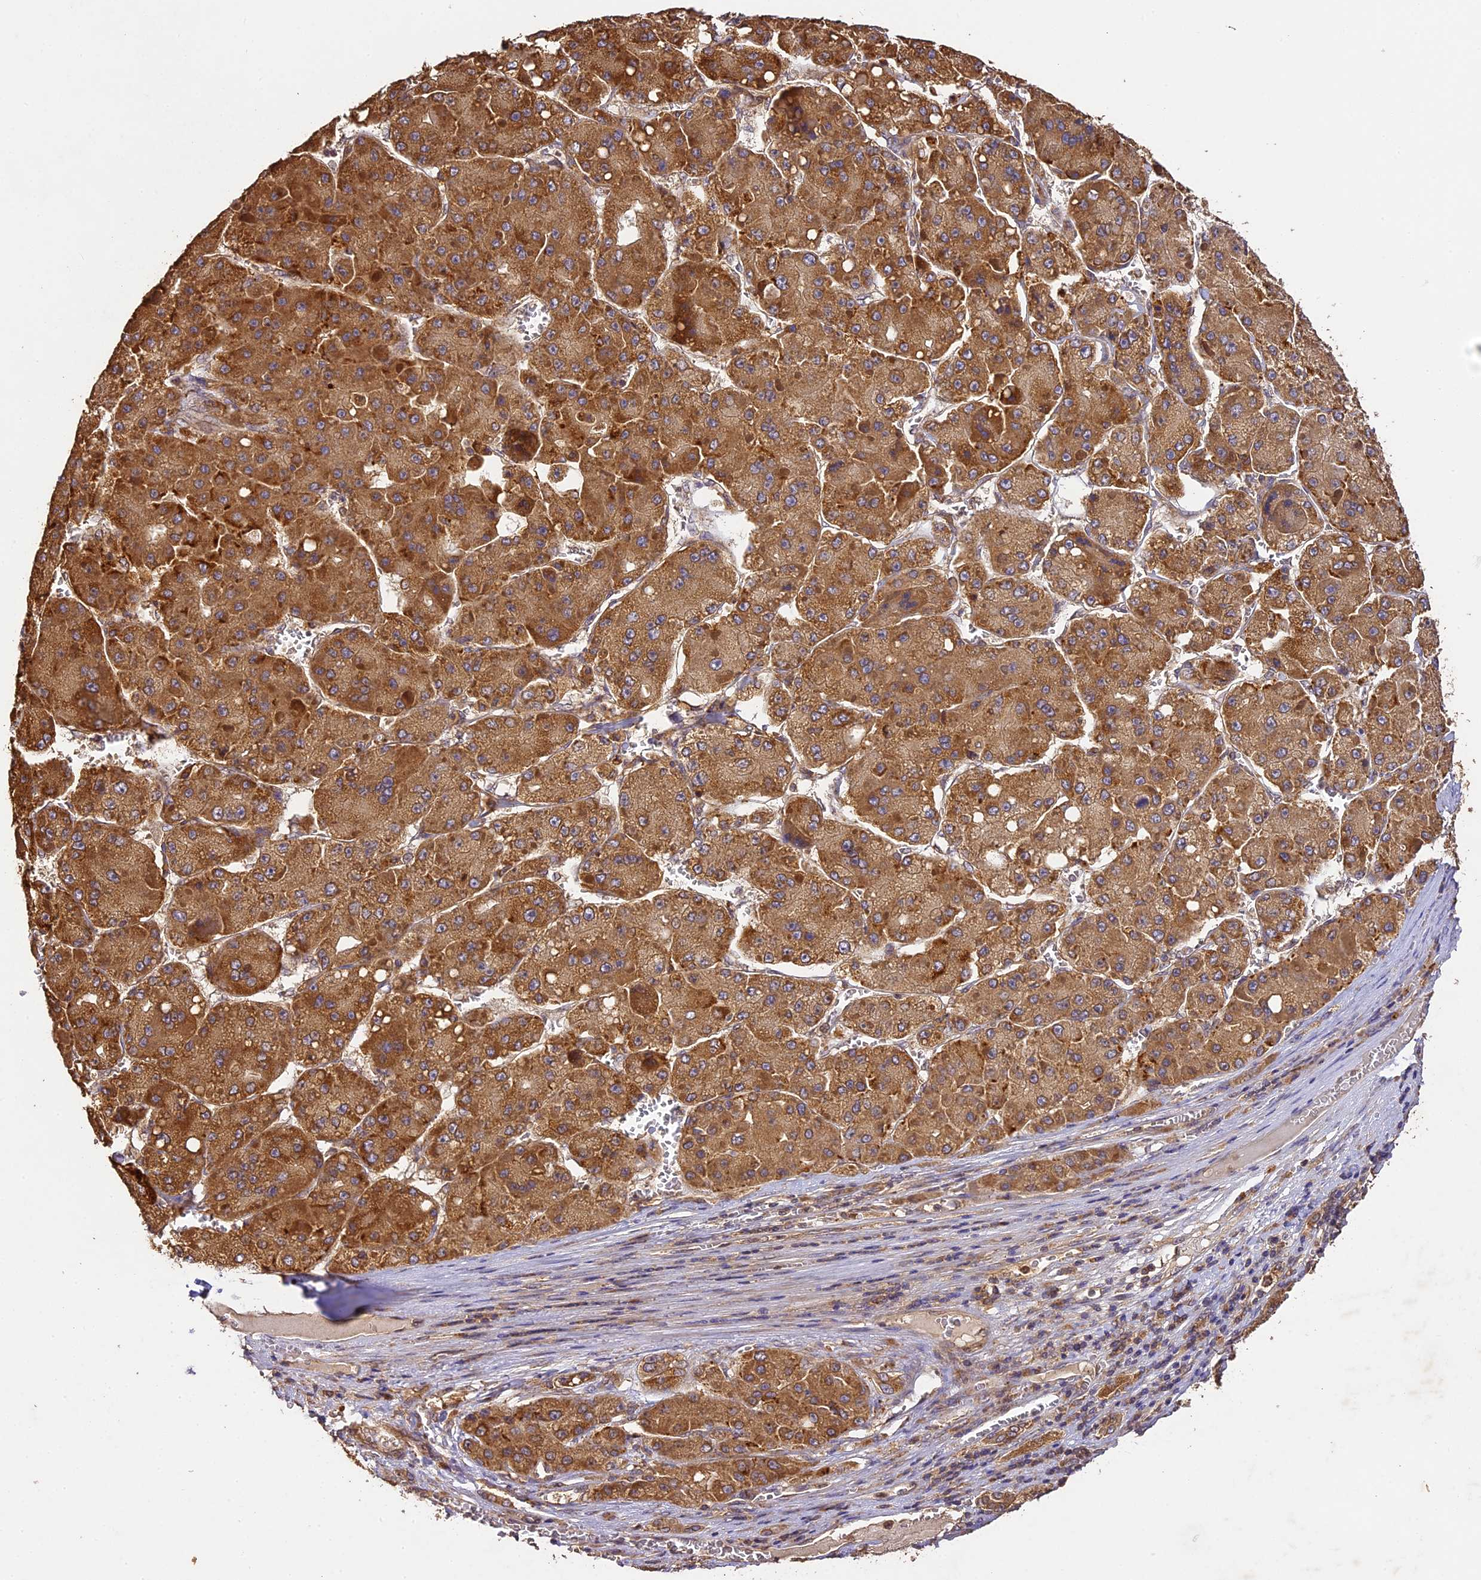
{"staining": {"intensity": "moderate", "quantity": ">75%", "location": "cytoplasmic/membranous"}, "tissue": "liver cancer", "cell_type": "Tumor cells", "image_type": "cancer", "snomed": [{"axis": "morphology", "description": "Carcinoma, Hepatocellular, NOS"}, {"axis": "topography", "description": "Liver"}], "caption": "Hepatocellular carcinoma (liver) stained with a brown dye displays moderate cytoplasmic/membranous positive expression in about >75% of tumor cells.", "gene": "BRAP", "patient": {"sex": "female", "age": 73}}